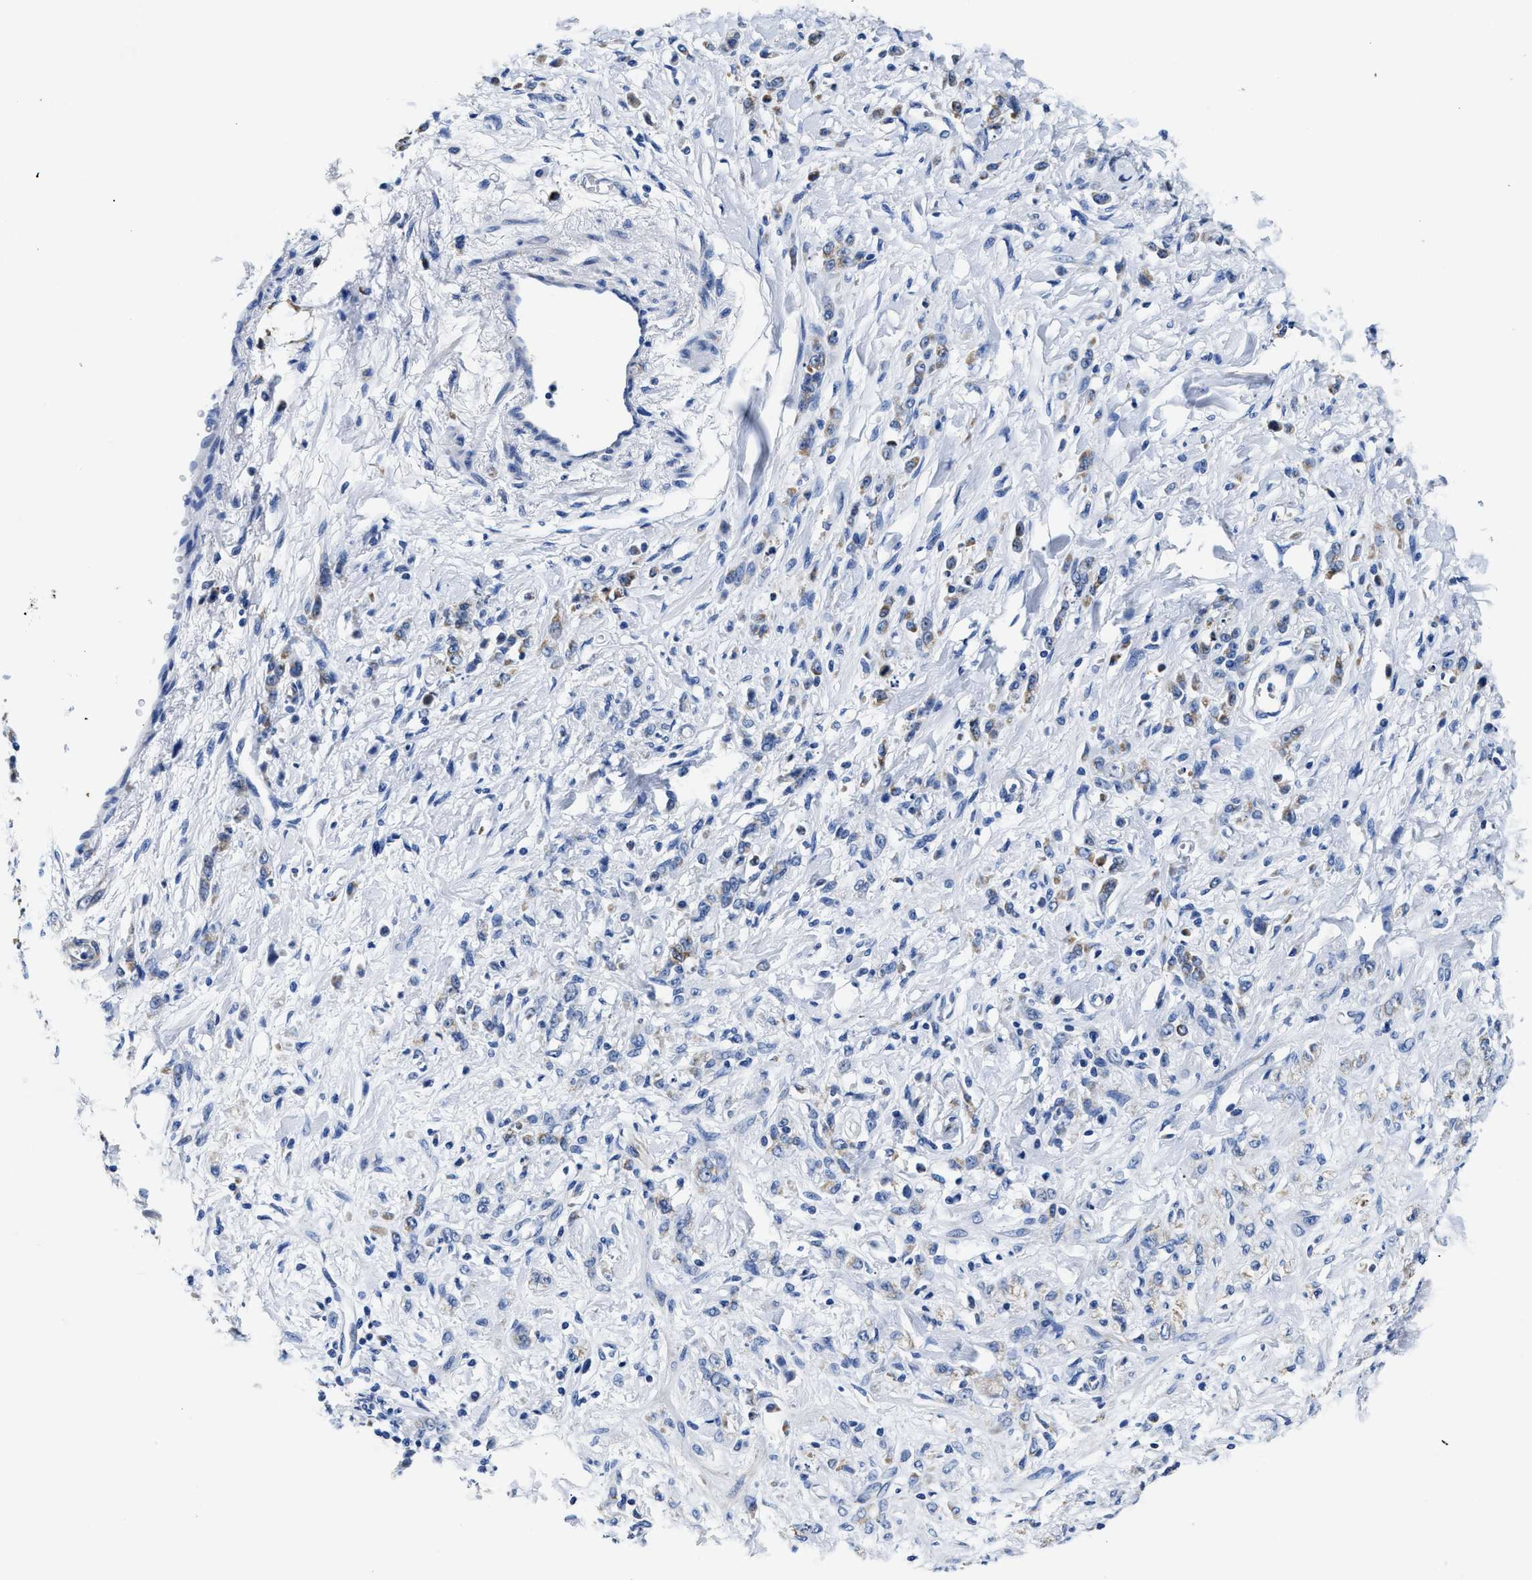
{"staining": {"intensity": "weak", "quantity": "<25%", "location": "cytoplasmic/membranous"}, "tissue": "stomach cancer", "cell_type": "Tumor cells", "image_type": "cancer", "snomed": [{"axis": "morphology", "description": "Normal tissue, NOS"}, {"axis": "morphology", "description": "Adenocarcinoma, NOS"}, {"axis": "topography", "description": "Stomach"}], "caption": "Tumor cells are negative for brown protein staining in stomach cancer.", "gene": "ACADVL", "patient": {"sex": "male", "age": 82}}